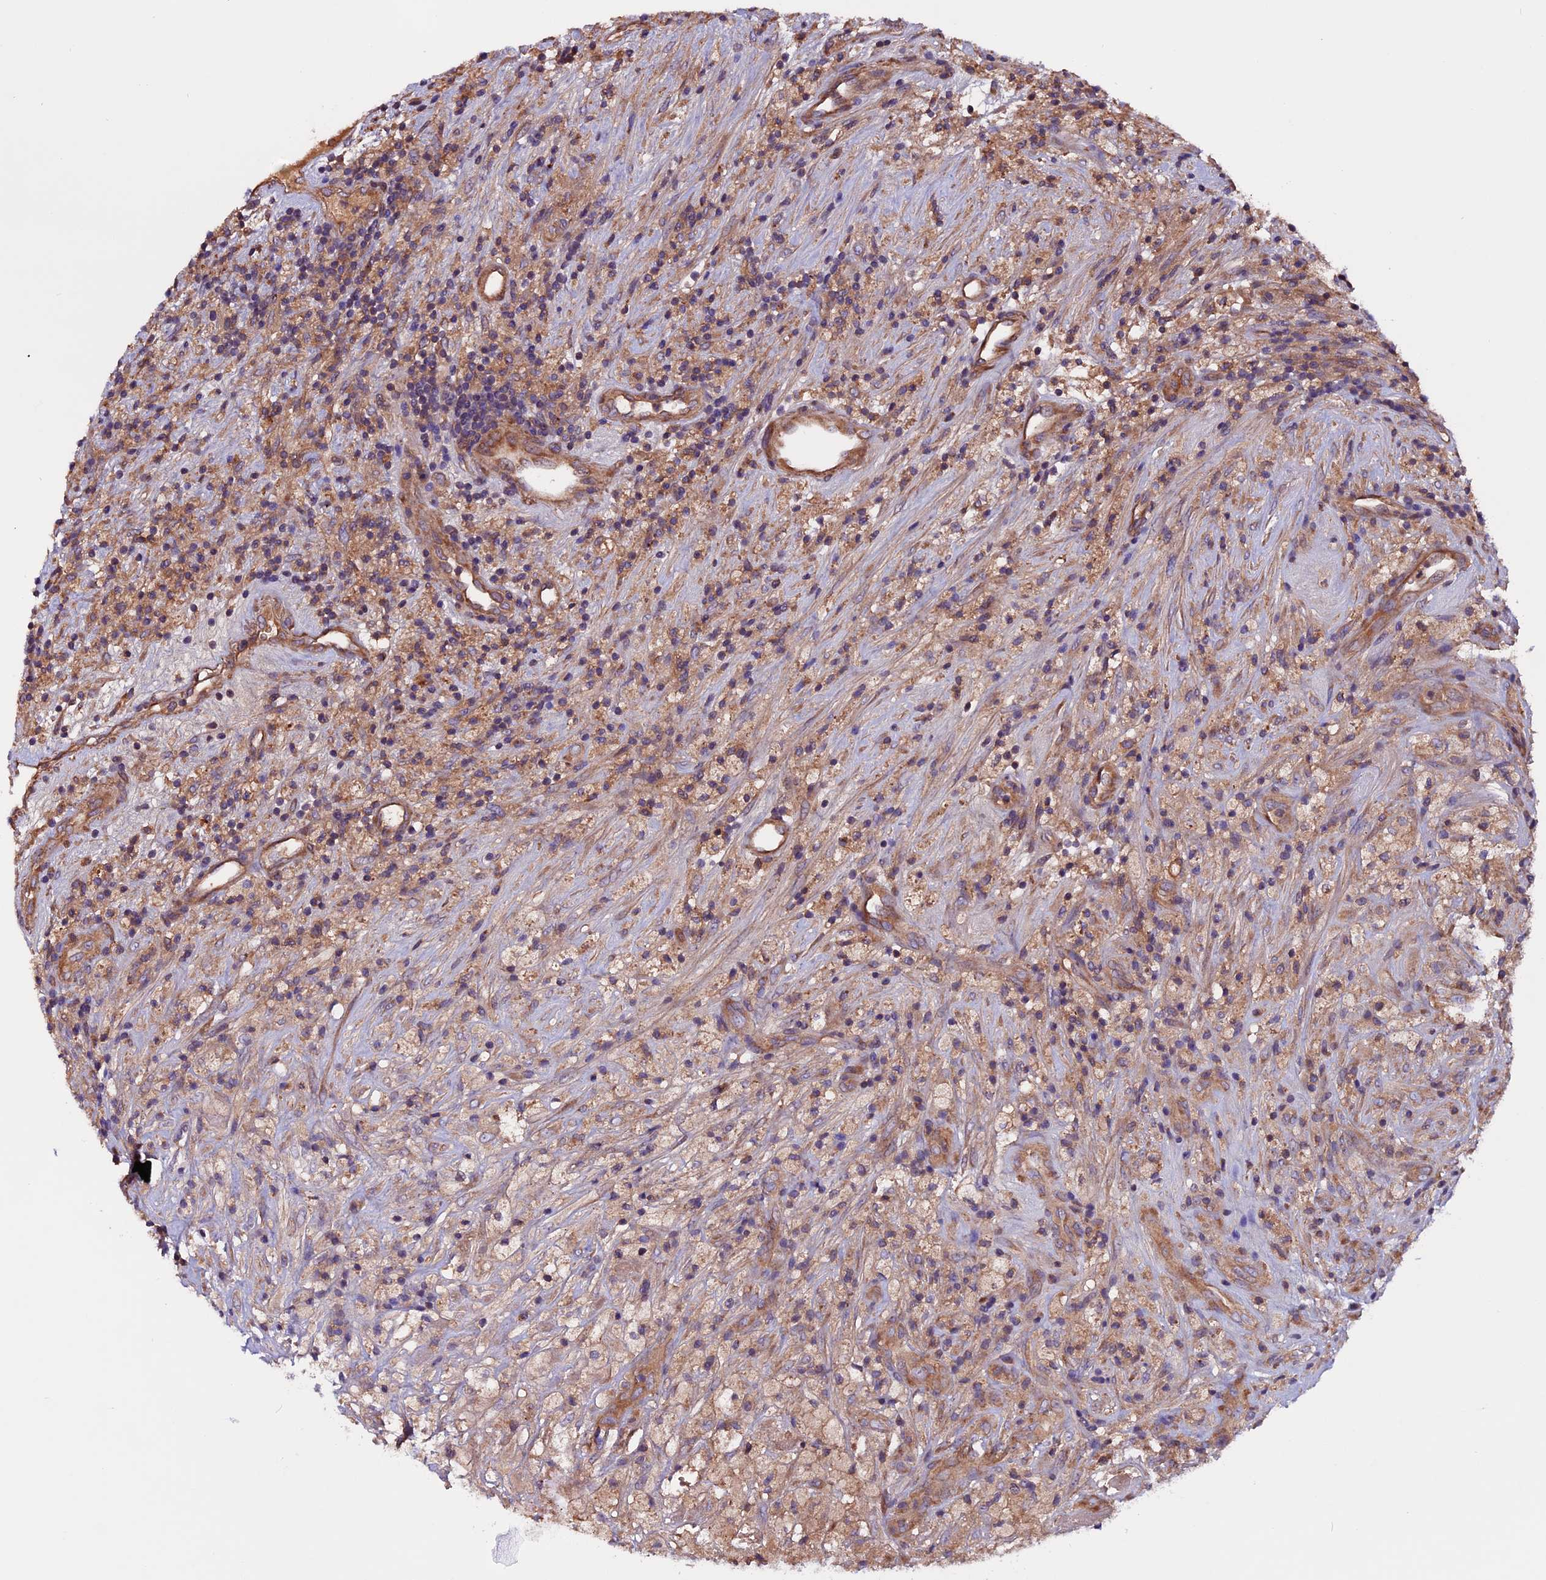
{"staining": {"intensity": "weak", "quantity": "25%-75%", "location": "cytoplasmic/membranous"}, "tissue": "glioma", "cell_type": "Tumor cells", "image_type": "cancer", "snomed": [{"axis": "morphology", "description": "Glioma, malignant, High grade"}, {"axis": "topography", "description": "Brain"}], "caption": "A micrograph of malignant glioma (high-grade) stained for a protein demonstrates weak cytoplasmic/membranous brown staining in tumor cells.", "gene": "ZNF598", "patient": {"sex": "male", "age": 69}}